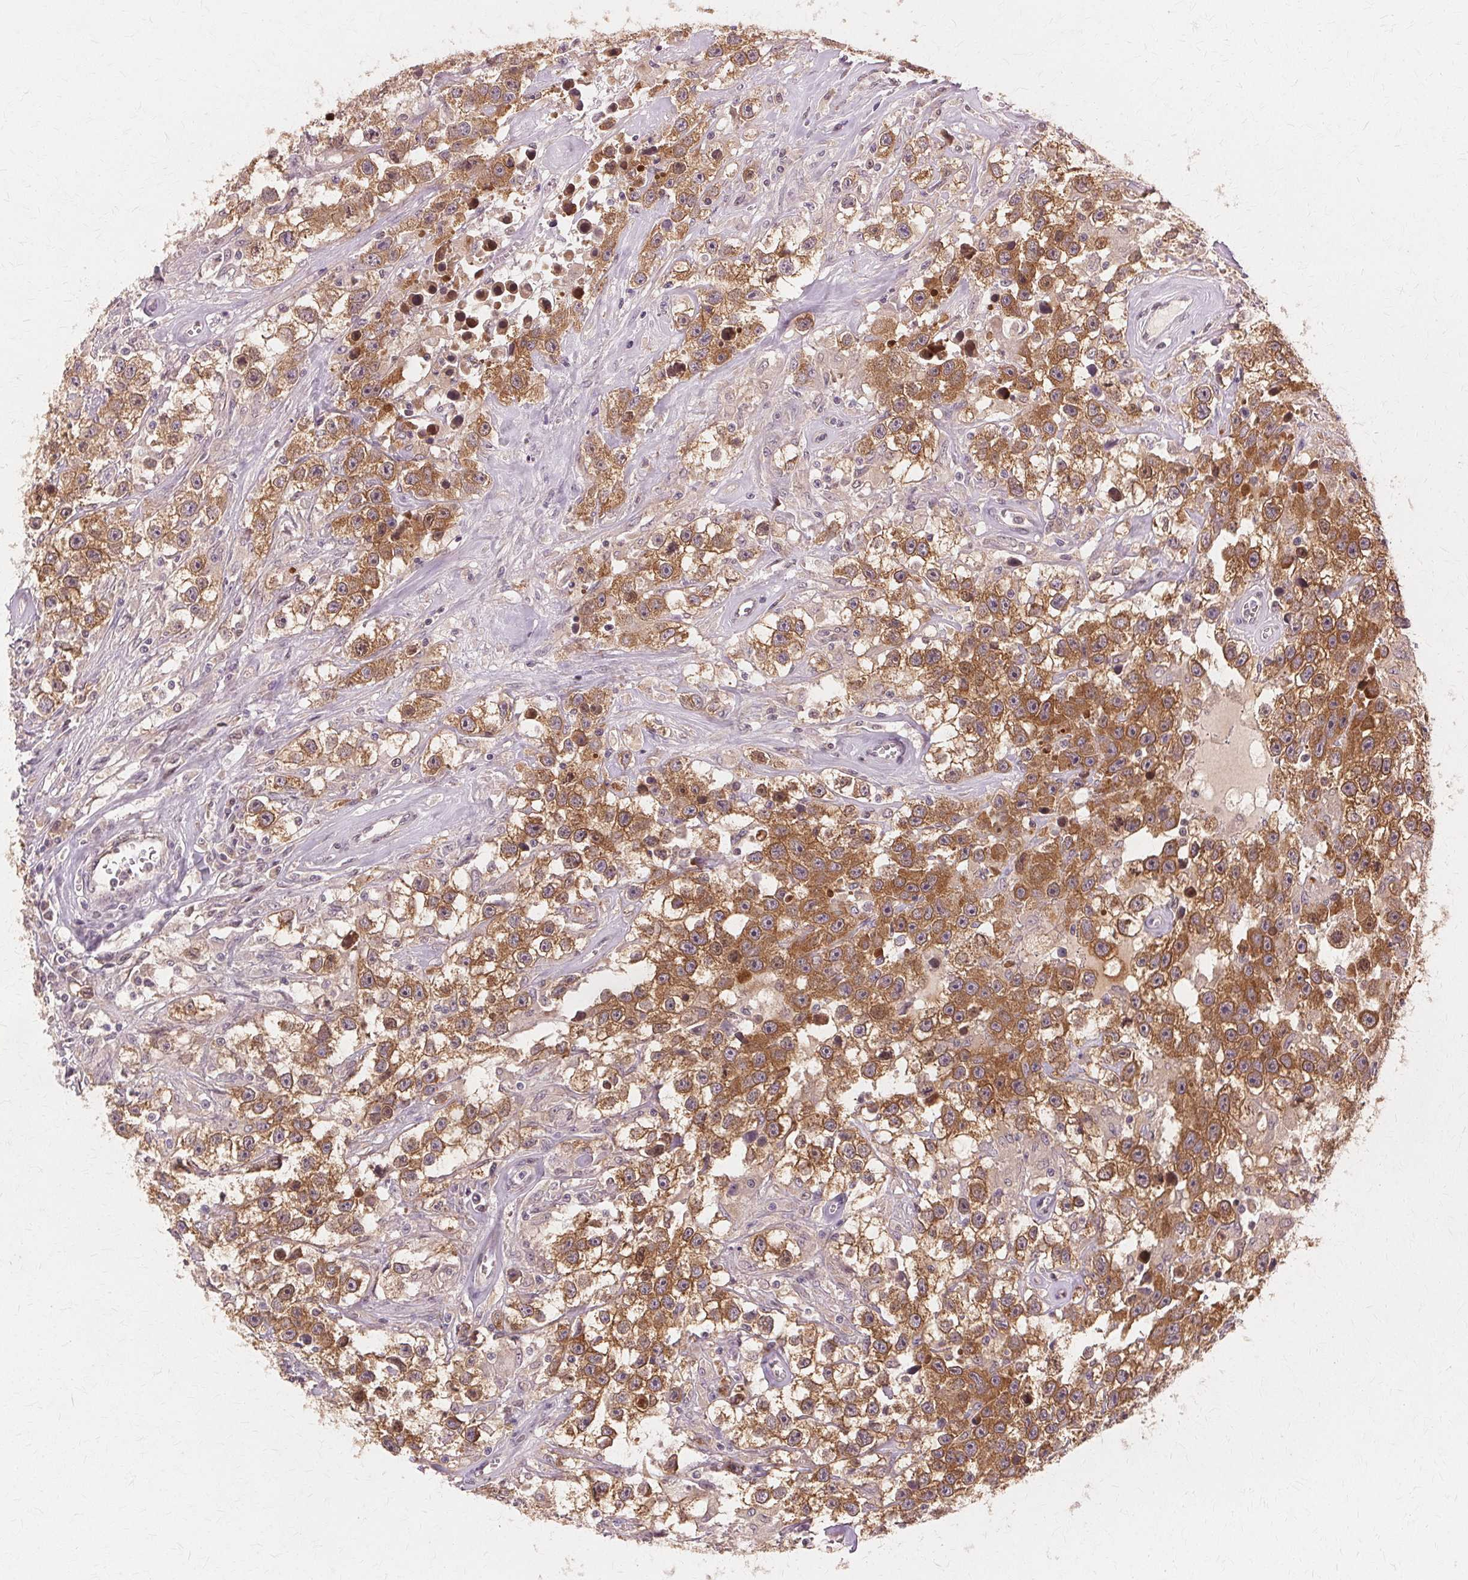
{"staining": {"intensity": "moderate", "quantity": ">75%", "location": "cytoplasmic/membranous"}, "tissue": "testis cancer", "cell_type": "Tumor cells", "image_type": "cancer", "snomed": [{"axis": "morphology", "description": "Seminoma, NOS"}, {"axis": "topography", "description": "Testis"}], "caption": "IHC histopathology image of human seminoma (testis) stained for a protein (brown), which displays medium levels of moderate cytoplasmic/membranous positivity in about >75% of tumor cells.", "gene": "PRMT5", "patient": {"sex": "male", "age": 43}}